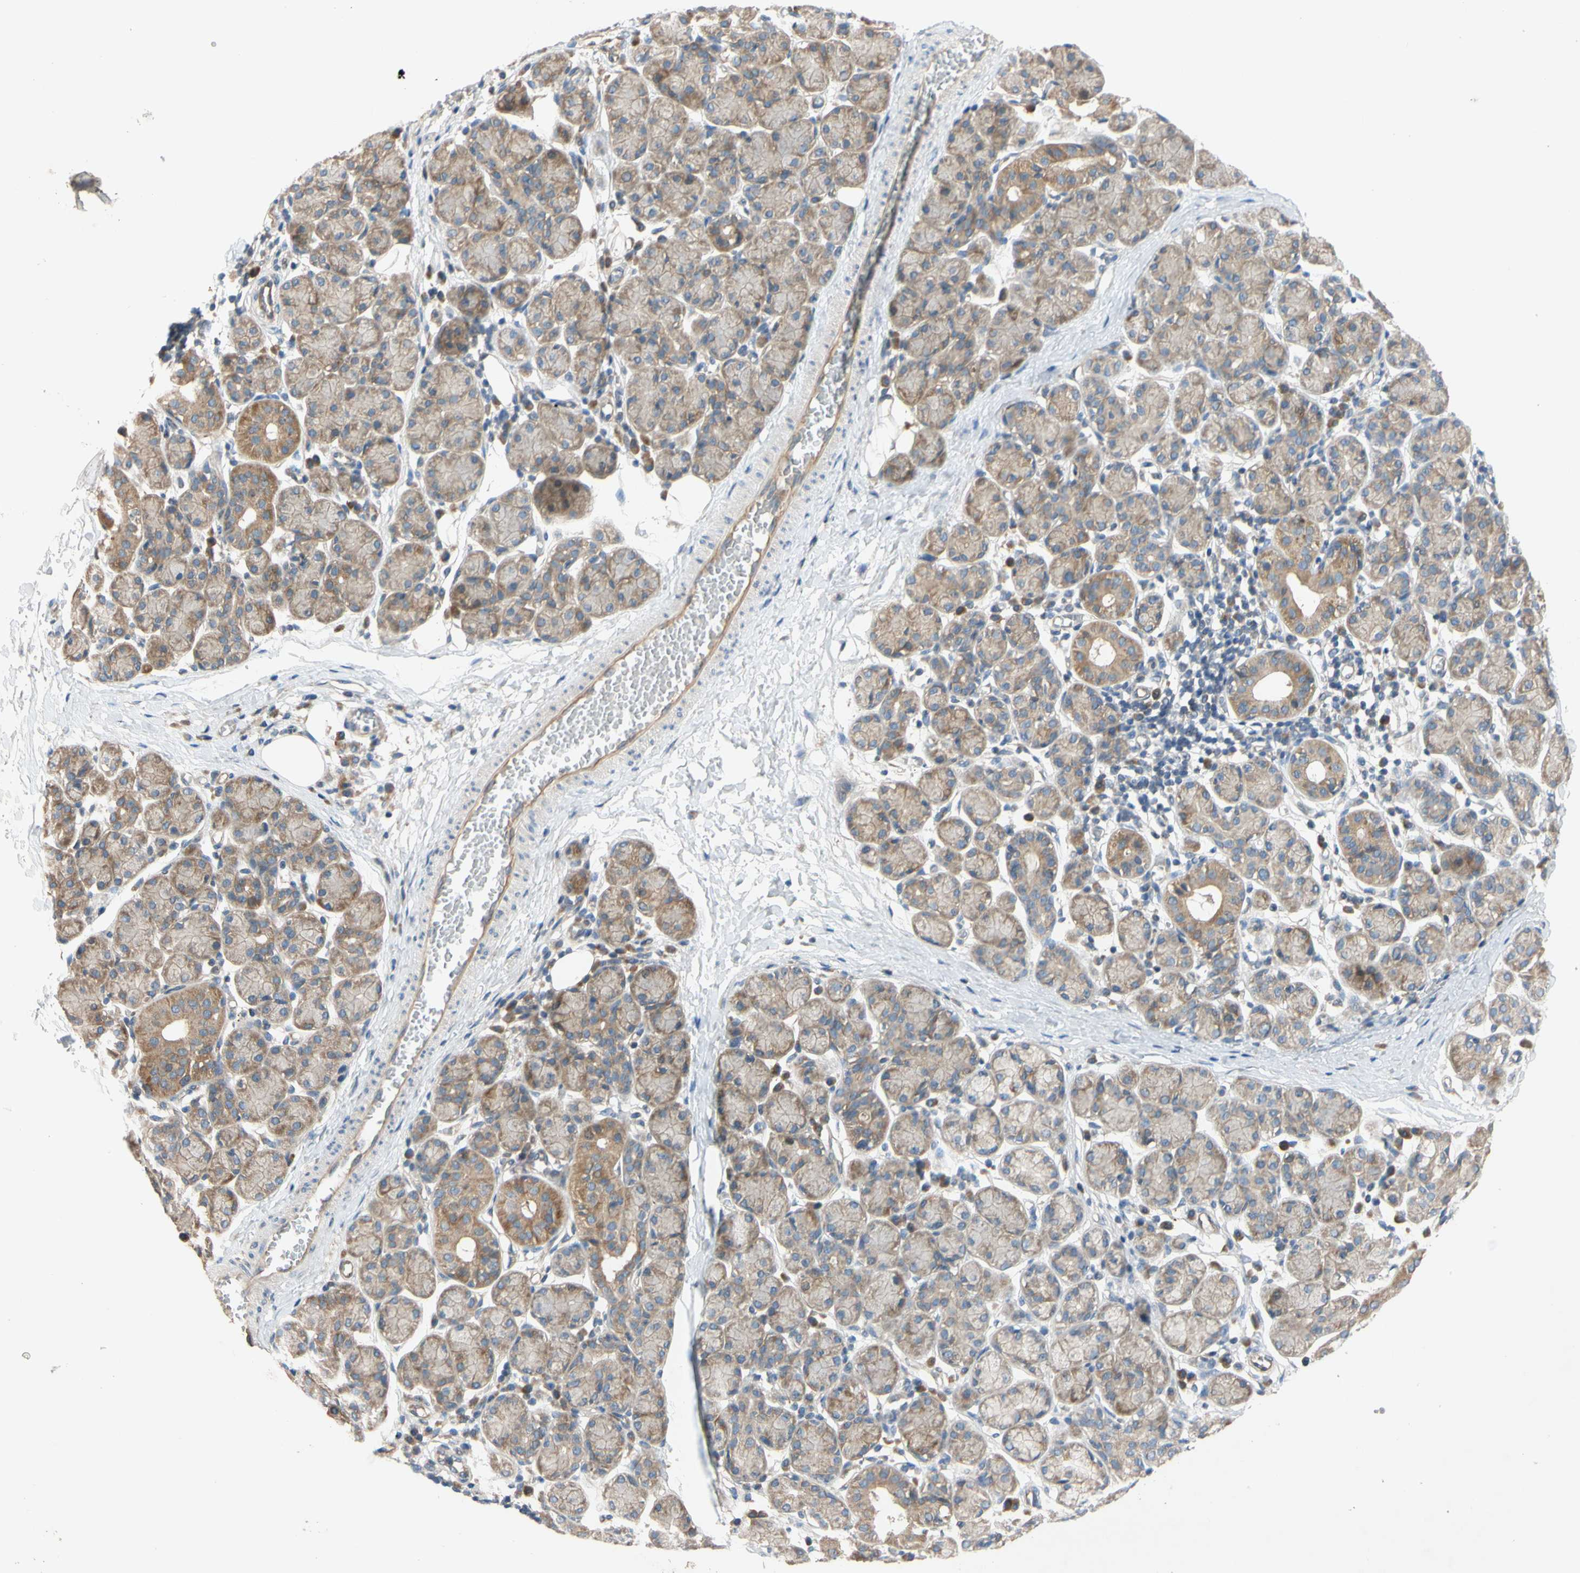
{"staining": {"intensity": "moderate", "quantity": "25%-75%", "location": "cytoplasmic/membranous"}, "tissue": "salivary gland", "cell_type": "Glandular cells", "image_type": "normal", "snomed": [{"axis": "morphology", "description": "Normal tissue, NOS"}, {"axis": "morphology", "description": "Inflammation, NOS"}, {"axis": "topography", "description": "Lymph node"}, {"axis": "topography", "description": "Salivary gland"}], "caption": "Approximately 25%-75% of glandular cells in unremarkable salivary gland display moderate cytoplasmic/membranous protein positivity as visualized by brown immunohistochemical staining.", "gene": "MBTPS2", "patient": {"sex": "male", "age": 3}}